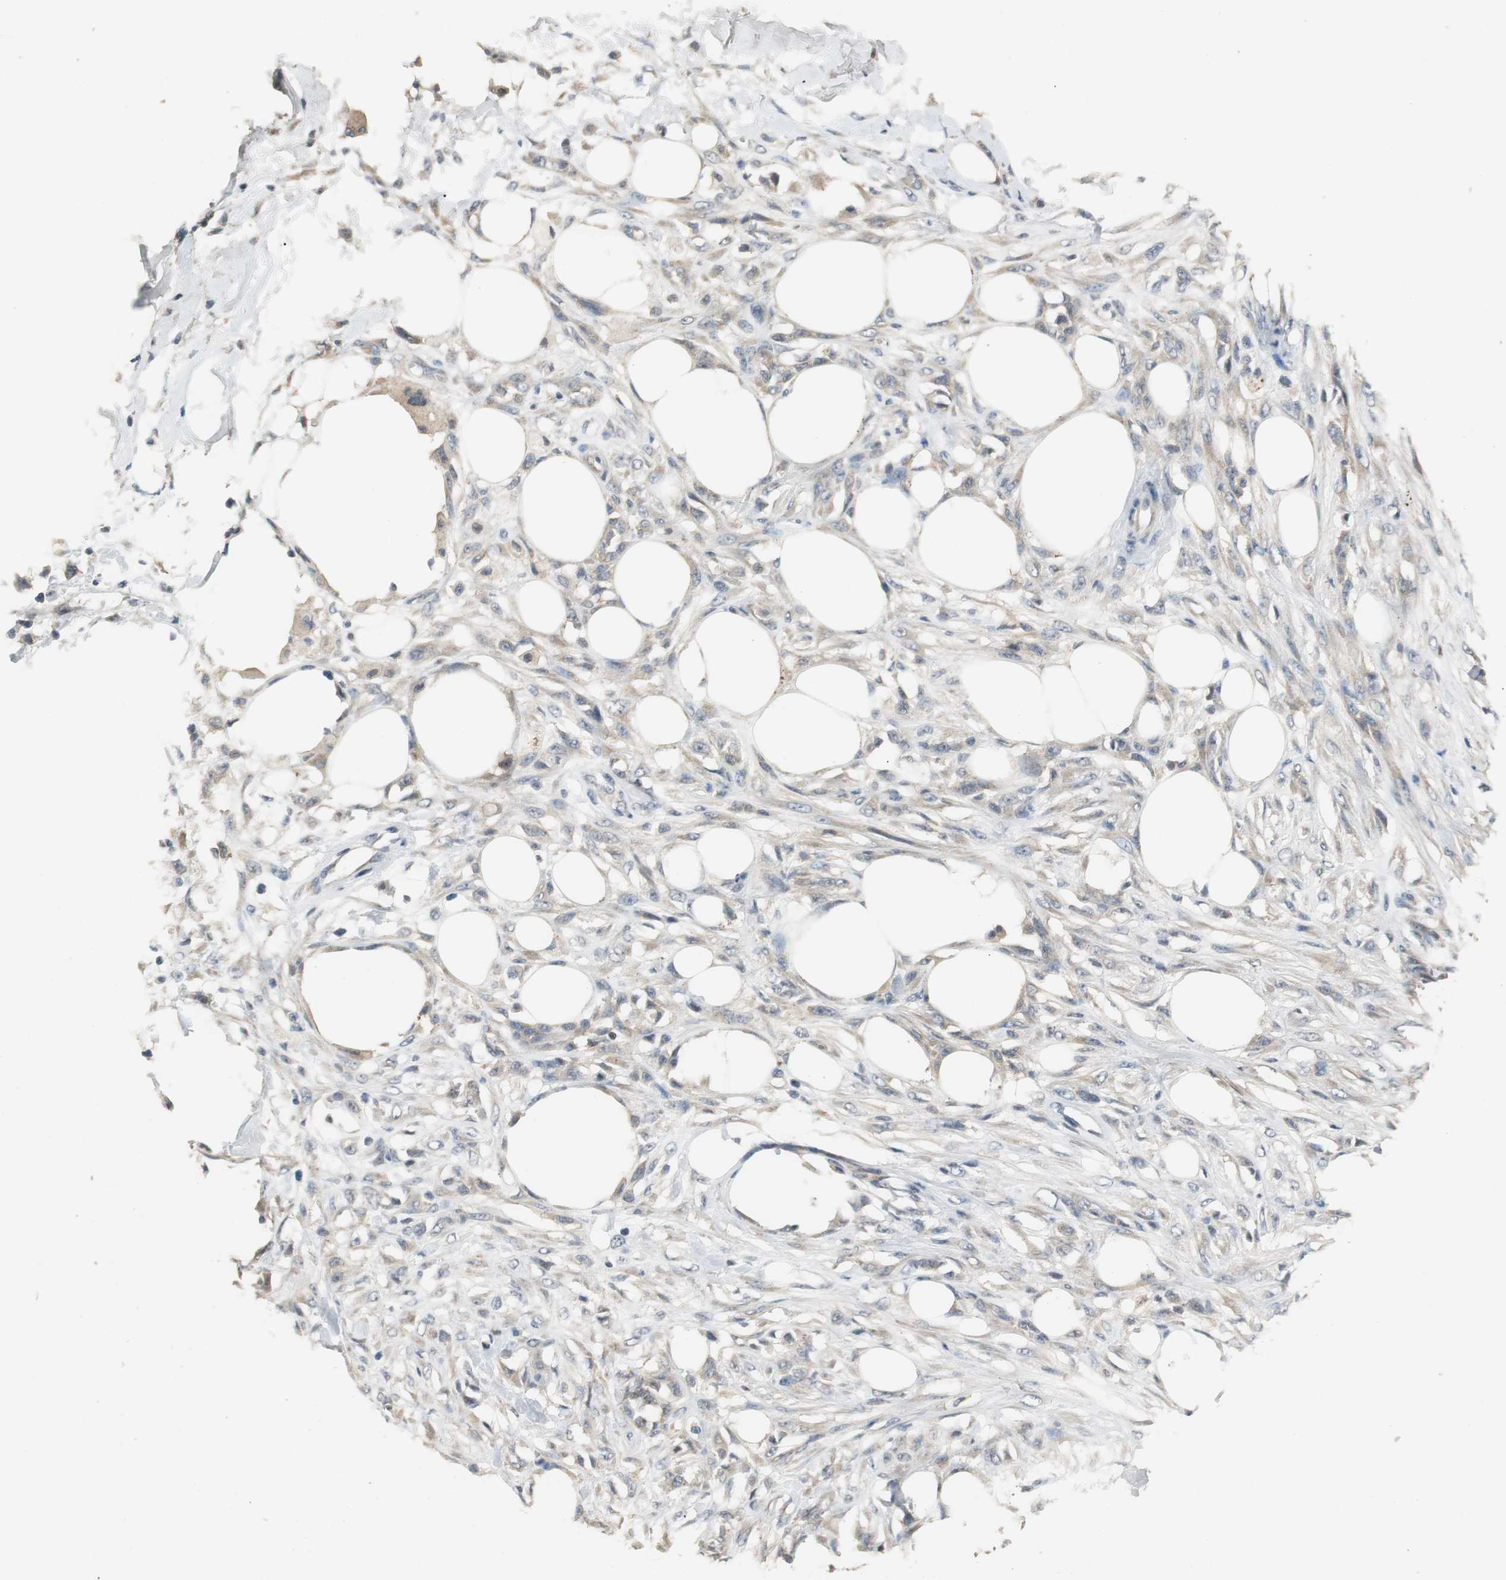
{"staining": {"intensity": "negative", "quantity": "none", "location": "none"}, "tissue": "skin cancer", "cell_type": "Tumor cells", "image_type": "cancer", "snomed": [{"axis": "morphology", "description": "Normal tissue, NOS"}, {"axis": "morphology", "description": "Squamous cell carcinoma, NOS"}, {"axis": "topography", "description": "Skin"}], "caption": "Protein analysis of skin squamous cell carcinoma shows no significant expression in tumor cells. (Stains: DAB (3,3'-diaminobenzidine) immunohistochemistry with hematoxylin counter stain, Microscopy: brightfield microscopy at high magnification).", "gene": "PTPRN2", "patient": {"sex": "female", "age": 59}}